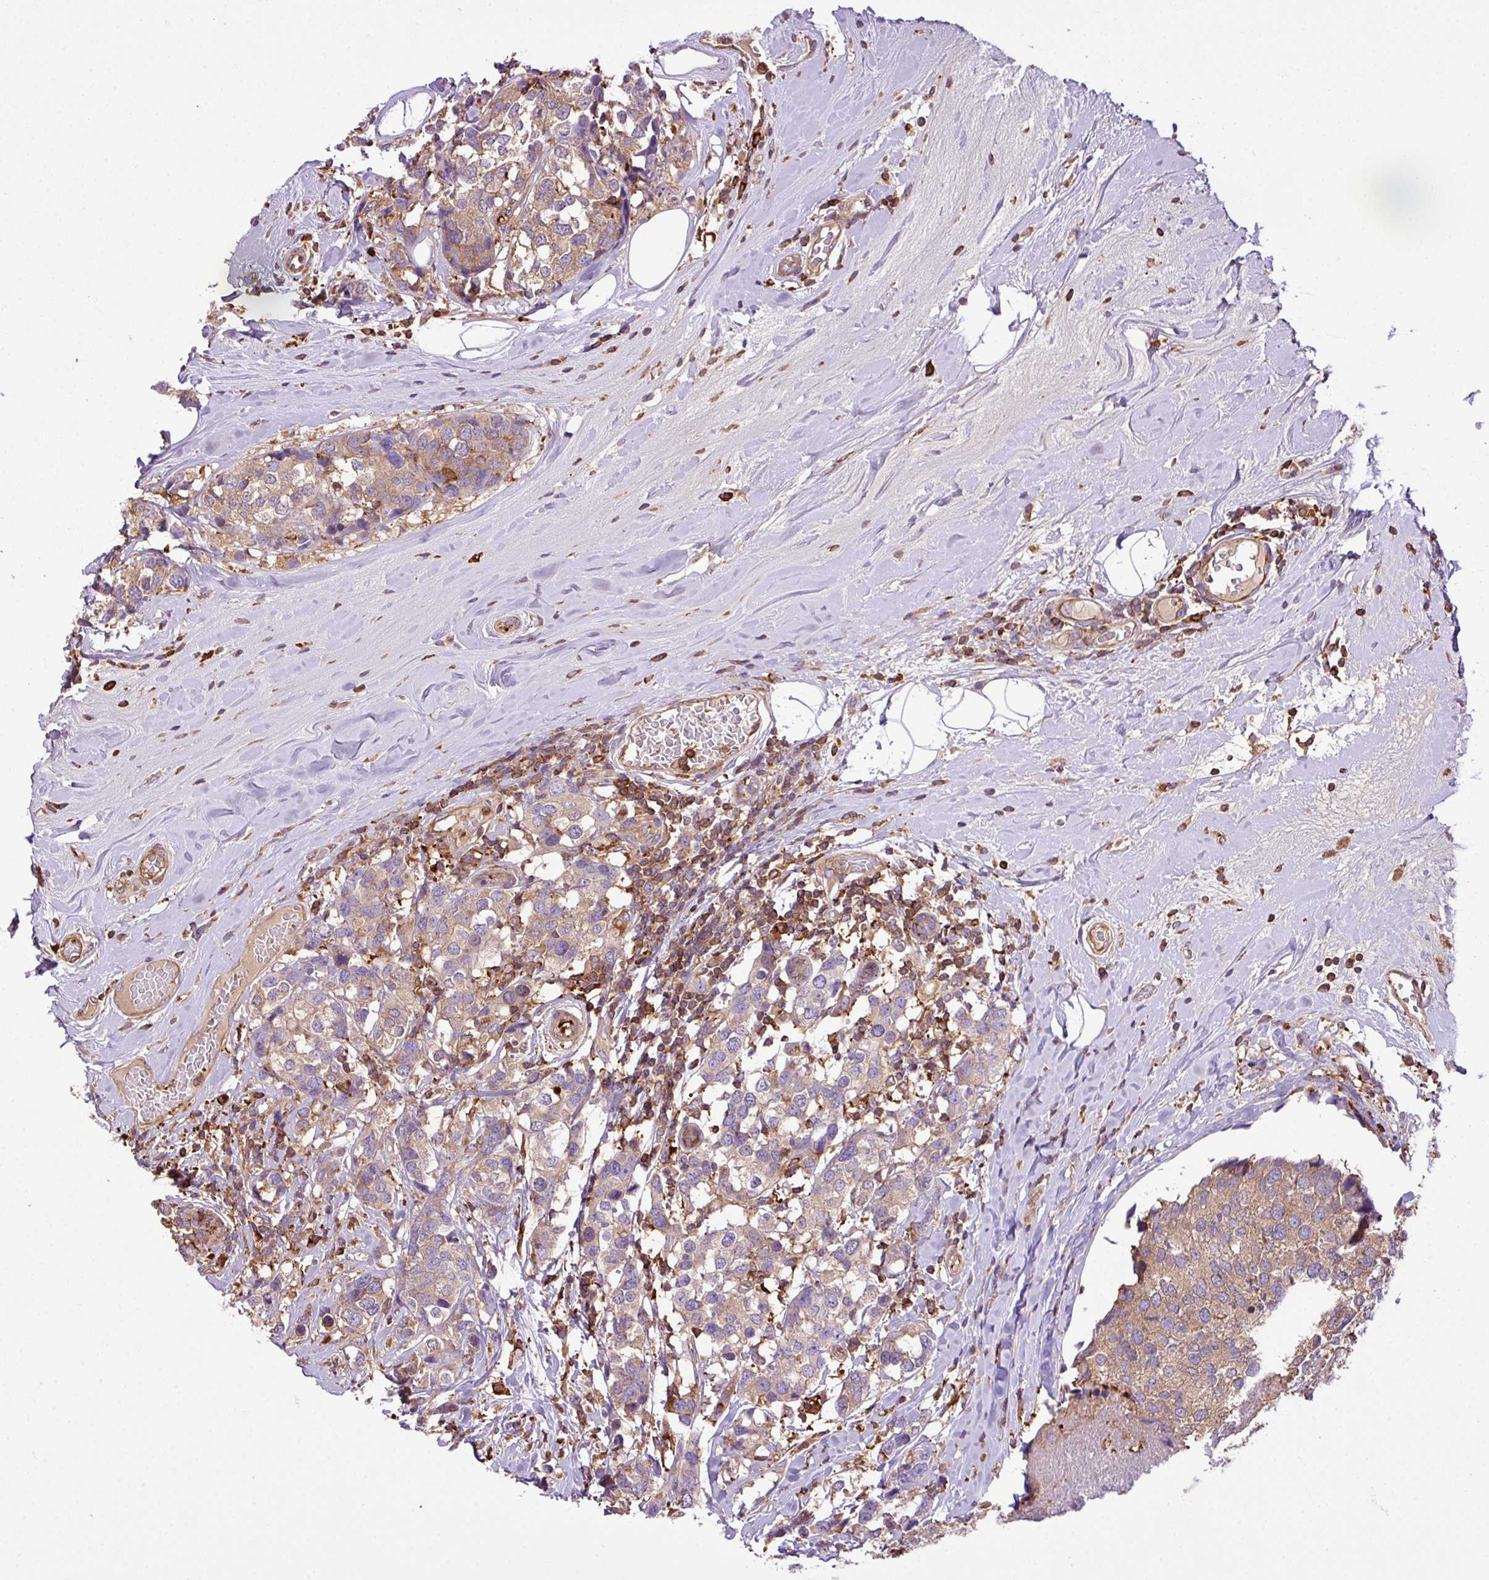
{"staining": {"intensity": "weak", "quantity": ">75%", "location": "cytoplasmic/membranous"}, "tissue": "breast cancer", "cell_type": "Tumor cells", "image_type": "cancer", "snomed": [{"axis": "morphology", "description": "Lobular carcinoma"}, {"axis": "topography", "description": "Breast"}], "caption": "High-power microscopy captured an immunohistochemistry photomicrograph of breast cancer (lobular carcinoma), revealing weak cytoplasmic/membranous staining in about >75% of tumor cells.", "gene": "PGAP6", "patient": {"sex": "female", "age": 59}}